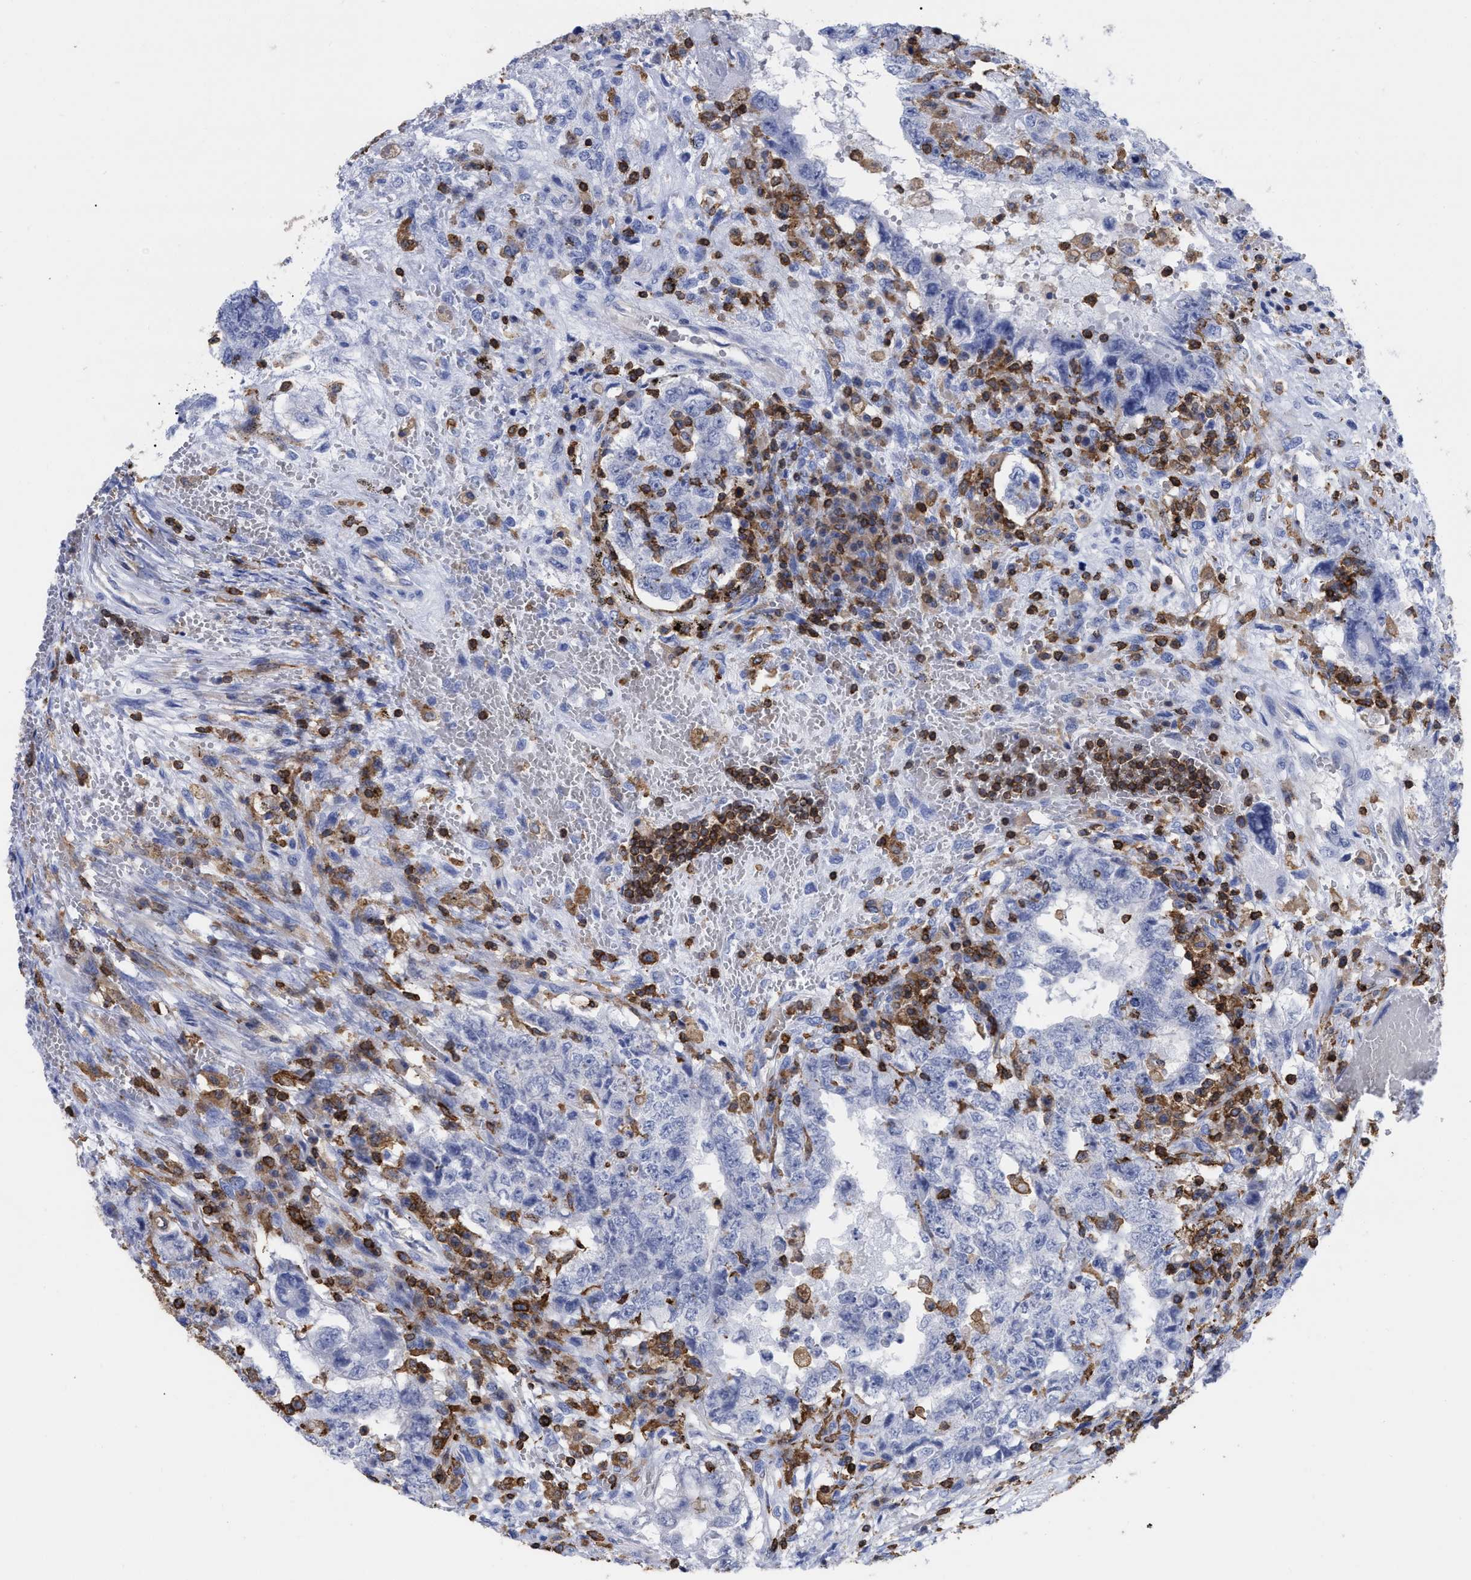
{"staining": {"intensity": "negative", "quantity": "none", "location": "none"}, "tissue": "testis cancer", "cell_type": "Tumor cells", "image_type": "cancer", "snomed": [{"axis": "morphology", "description": "Carcinoma, Embryonal, NOS"}, {"axis": "topography", "description": "Testis"}], "caption": "Immunohistochemistry (IHC) of testis cancer displays no staining in tumor cells.", "gene": "HCLS1", "patient": {"sex": "male", "age": 26}}